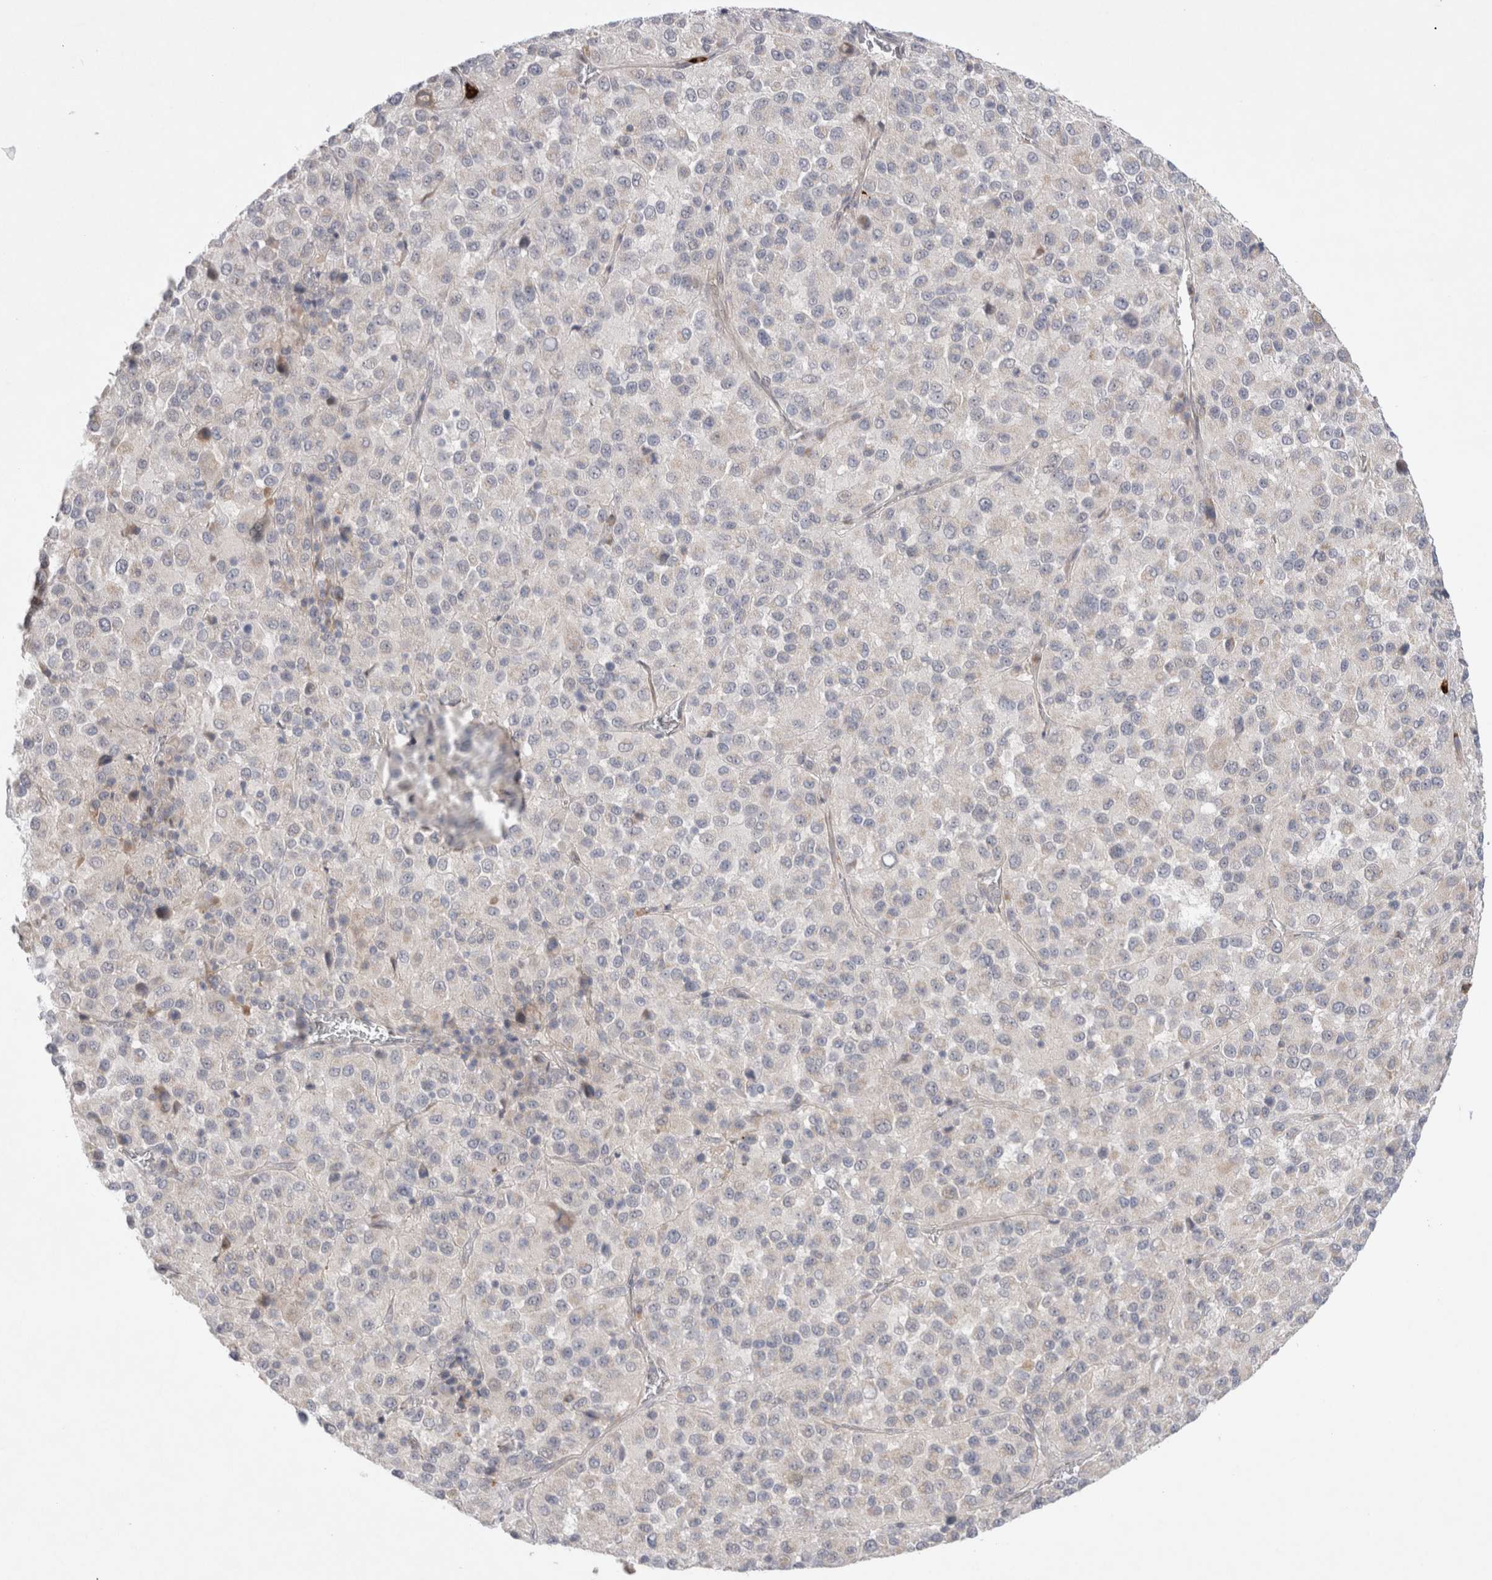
{"staining": {"intensity": "negative", "quantity": "none", "location": "none"}, "tissue": "melanoma", "cell_type": "Tumor cells", "image_type": "cancer", "snomed": [{"axis": "morphology", "description": "Malignant melanoma, Metastatic site"}, {"axis": "topography", "description": "Lung"}], "caption": "Immunohistochemical staining of melanoma reveals no significant staining in tumor cells.", "gene": "GSDMB", "patient": {"sex": "male", "age": 64}}